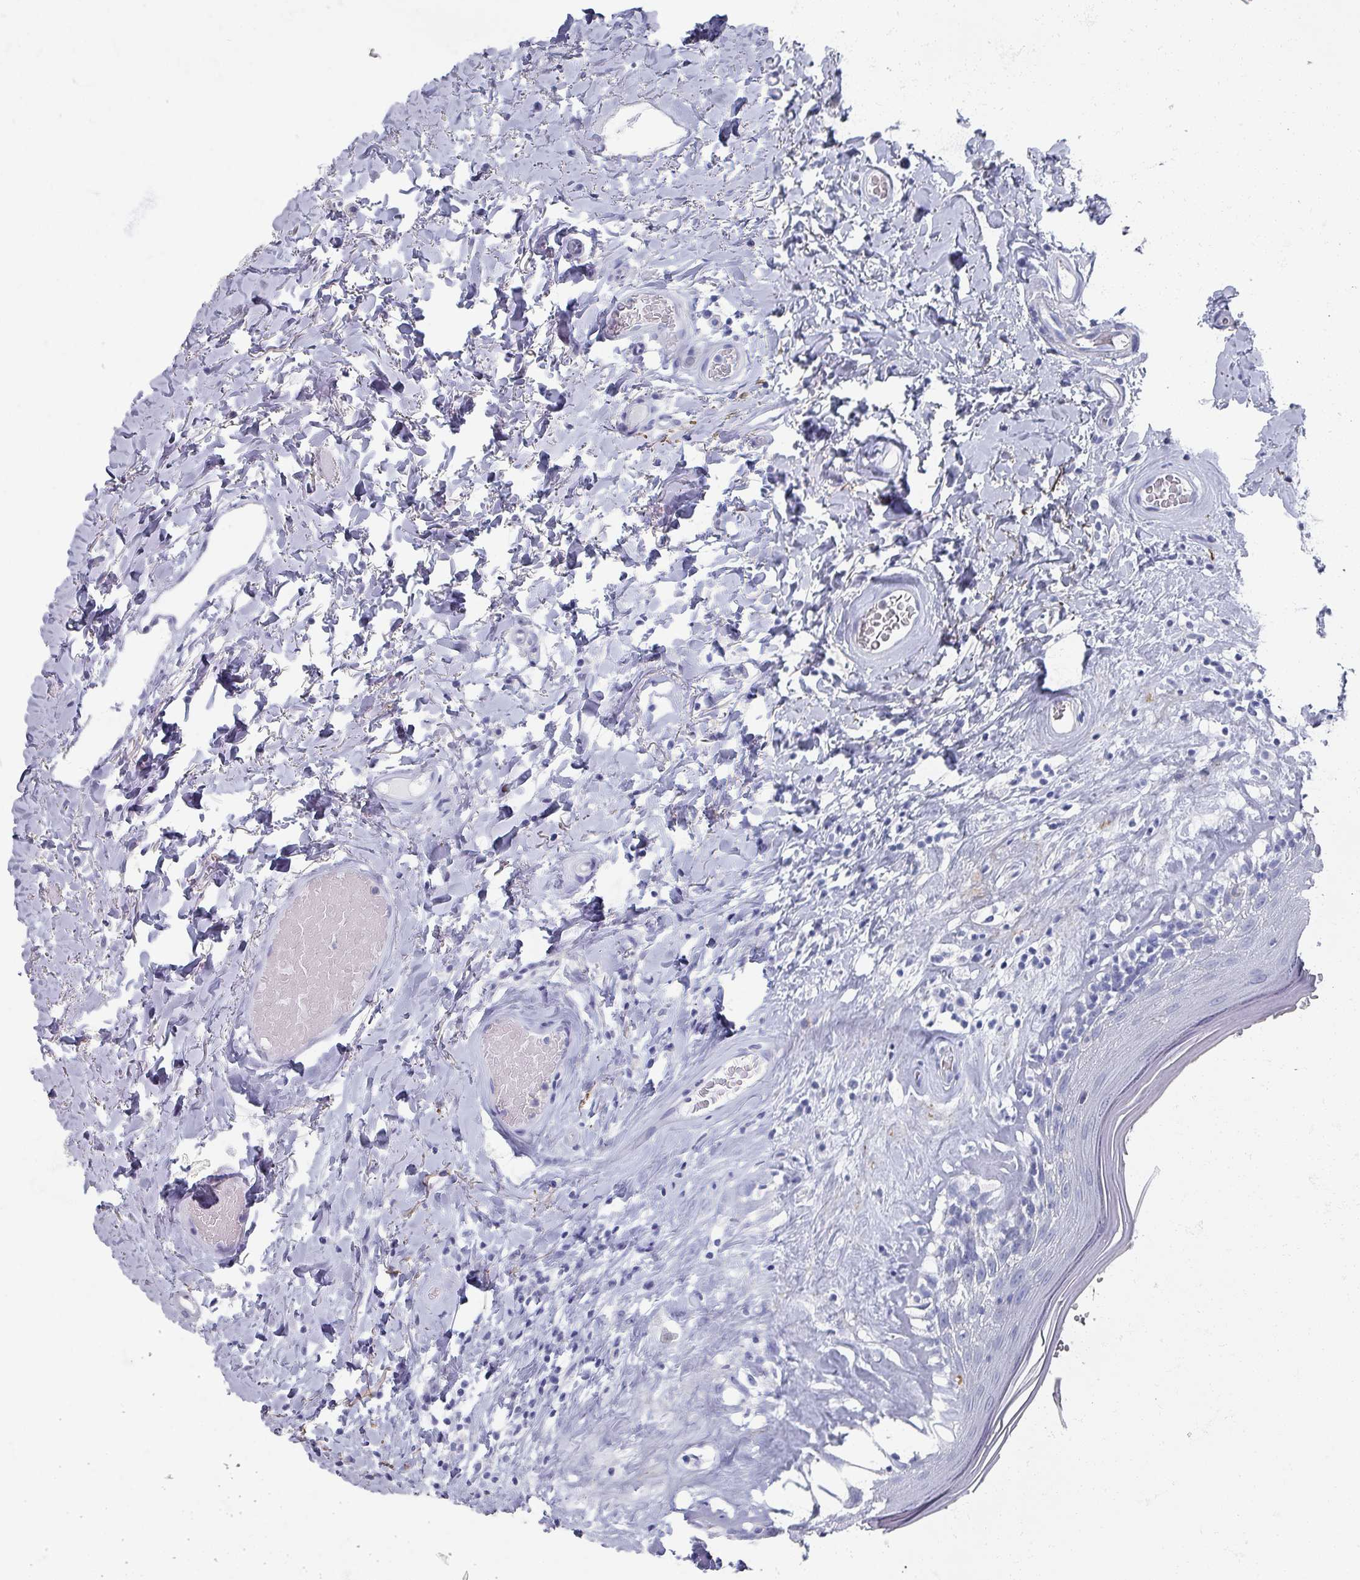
{"staining": {"intensity": "negative", "quantity": "none", "location": "none"}, "tissue": "skin", "cell_type": "Epidermal cells", "image_type": "normal", "snomed": [{"axis": "morphology", "description": "Normal tissue, NOS"}, {"axis": "morphology", "description": "Inflammation, NOS"}, {"axis": "topography", "description": "Vulva"}], "caption": "This micrograph is of unremarkable skin stained with IHC to label a protein in brown with the nuclei are counter-stained blue. There is no staining in epidermal cells. (DAB immunohistochemistry with hematoxylin counter stain).", "gene": "OMG", "patient": {"sex": "female", "age": 86}}